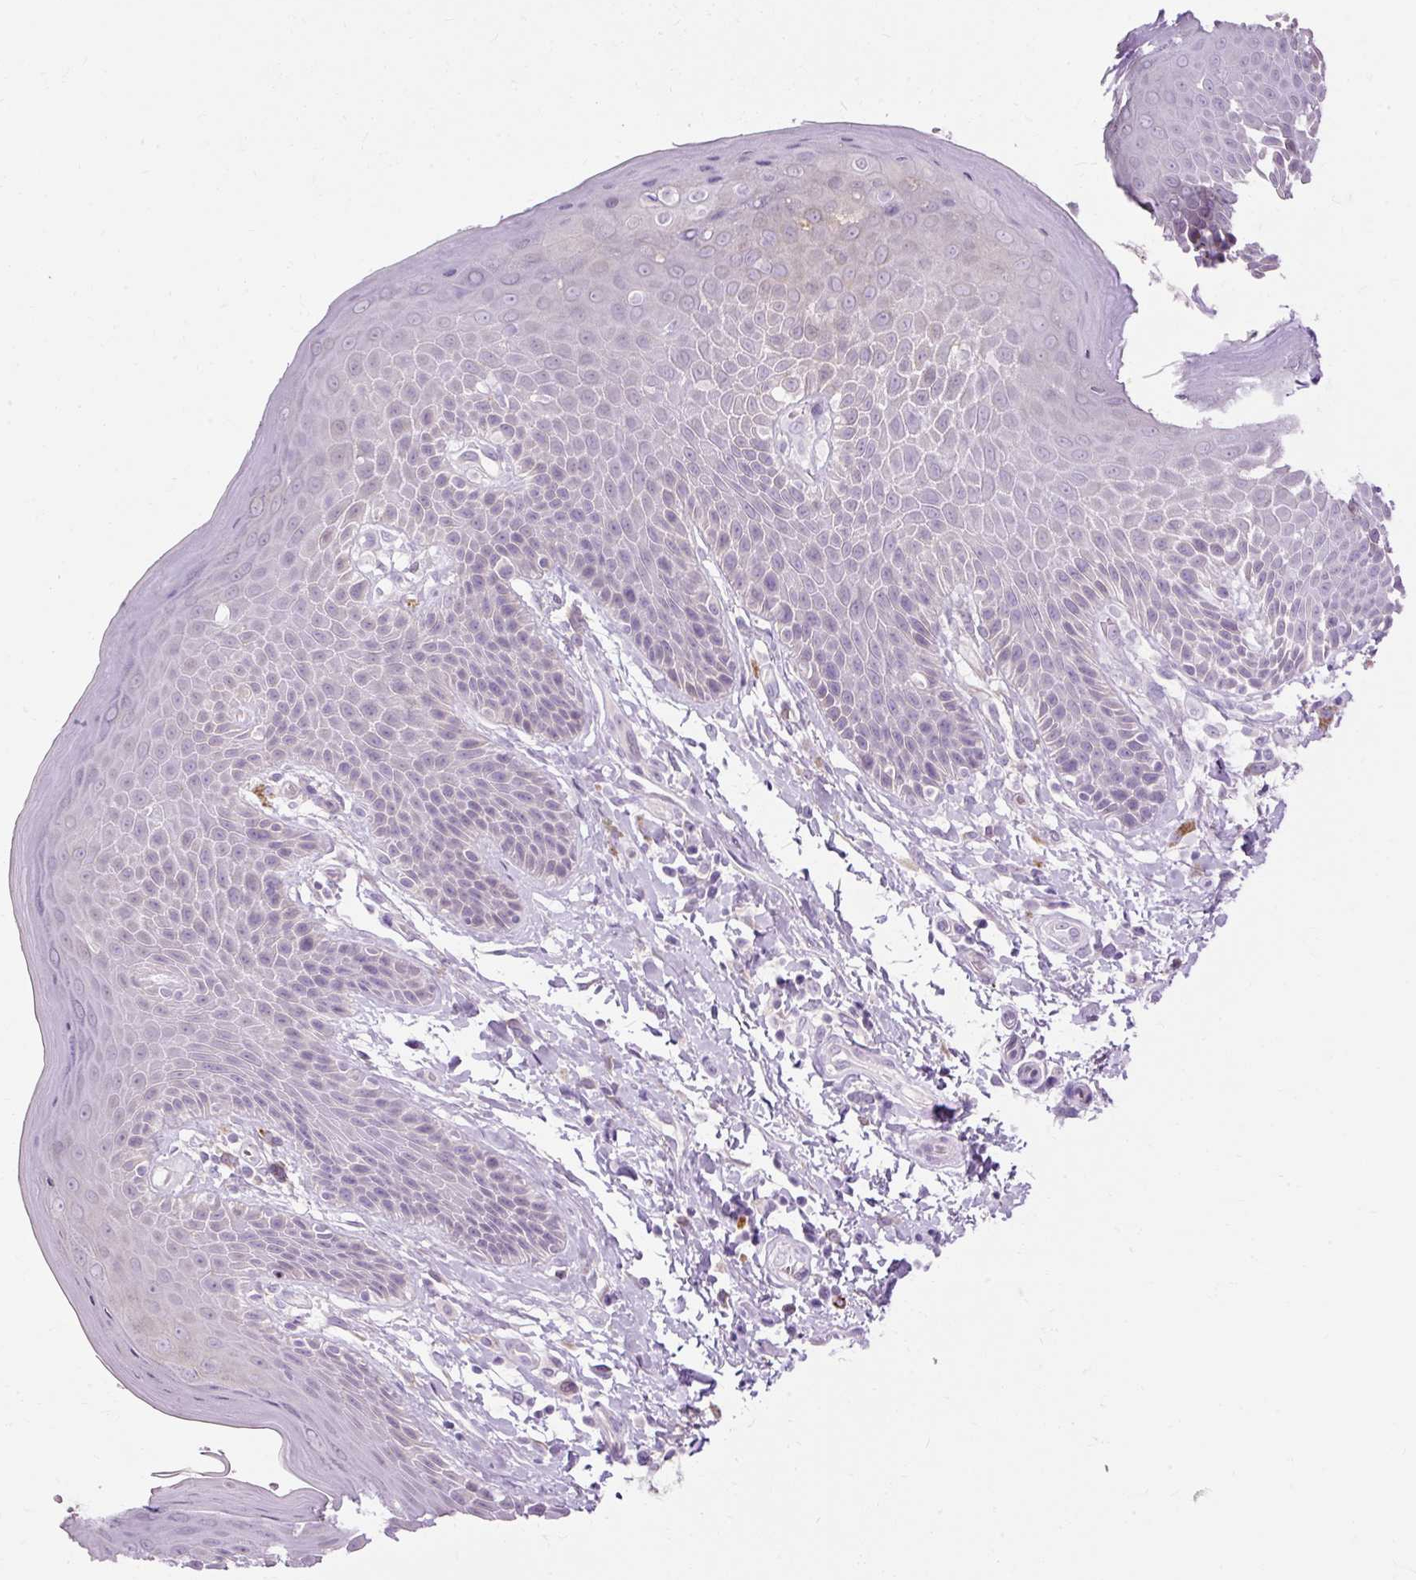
{"staining": {"intensity": "negative", "quantity": "none", "location": "none"}, "tissue": "skin", "cell_type": "Epidermal cells", "image_type": "normal", "snomed": [{"axis": "morphology", "description": "Normal tissue, NOS"}, {"axis": "topography", "description": "Peripheral nerve tissue"}], "caption": "DAB (3,3'-diaminobenzidine) immunohistochemical staining of benign skin reveals no significant expression in epidermal cells. The staining is performed using DAB brown chromogen with nuclei counter-stained in using hematoxylin.", "gene": "HSD11B1", "patient": {"sex": "male", "age": 51}}